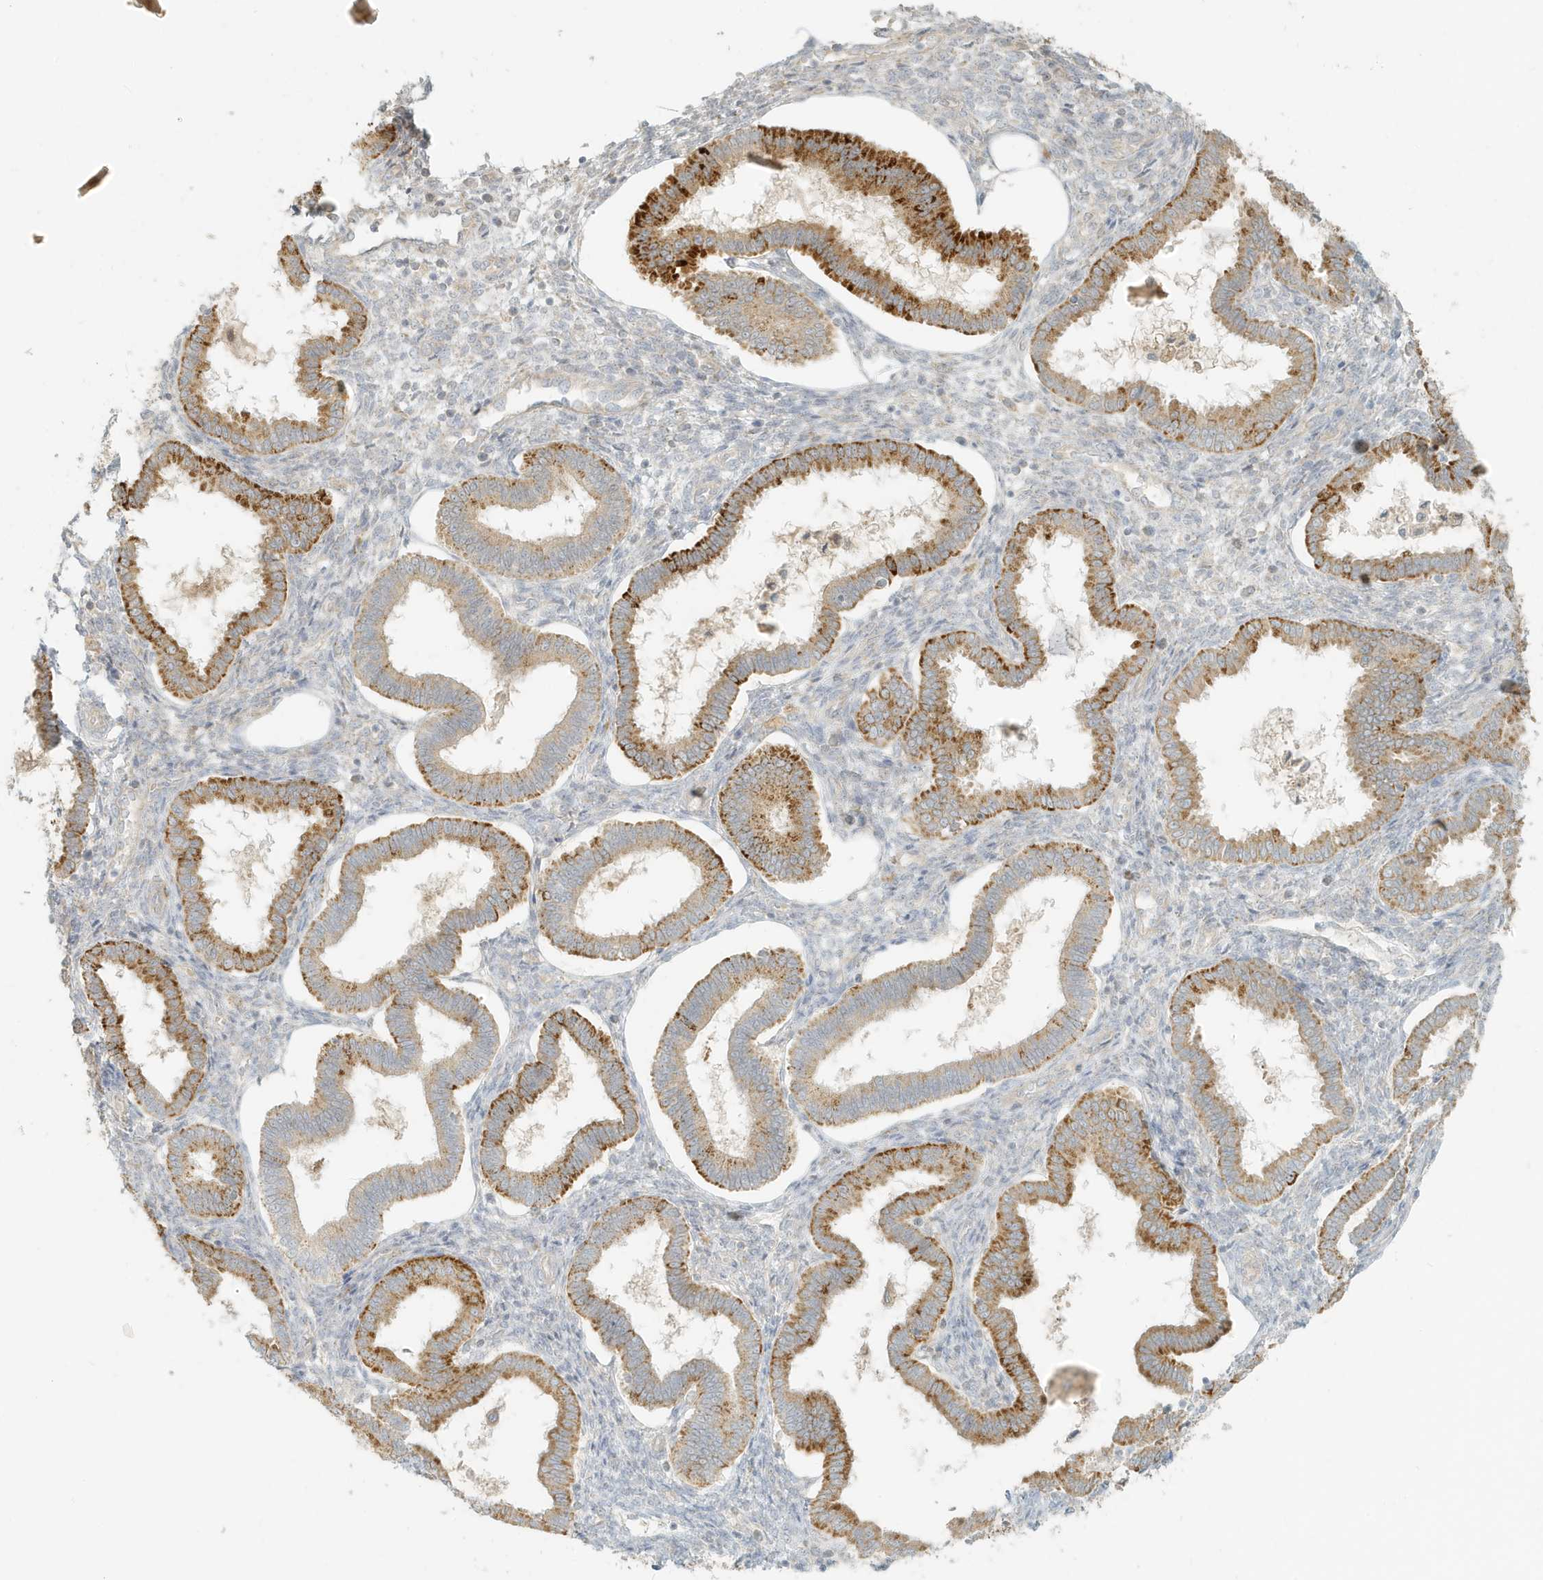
{"staining": {"intensity": "weak", "quantity": "<25%", "location": "cytoplasmic/membranous"}, "tissue": "endometrium", "cell_type": "Cells in endometrial stroma", "image_type": "normal", "snomed": [{"axis": "morphology", "description": "Normal tissue, NOS"}, {"axis": "topography", "description": "Endometrium"}], "caption": "Immunohistochemistry image of unremarkable endometrium stained for a protein (brown), which demonstrates no positivity in cells in endometrial stroma.", "gene": "MCOLN1", "patient": {"sex": "female", "age": 24}}